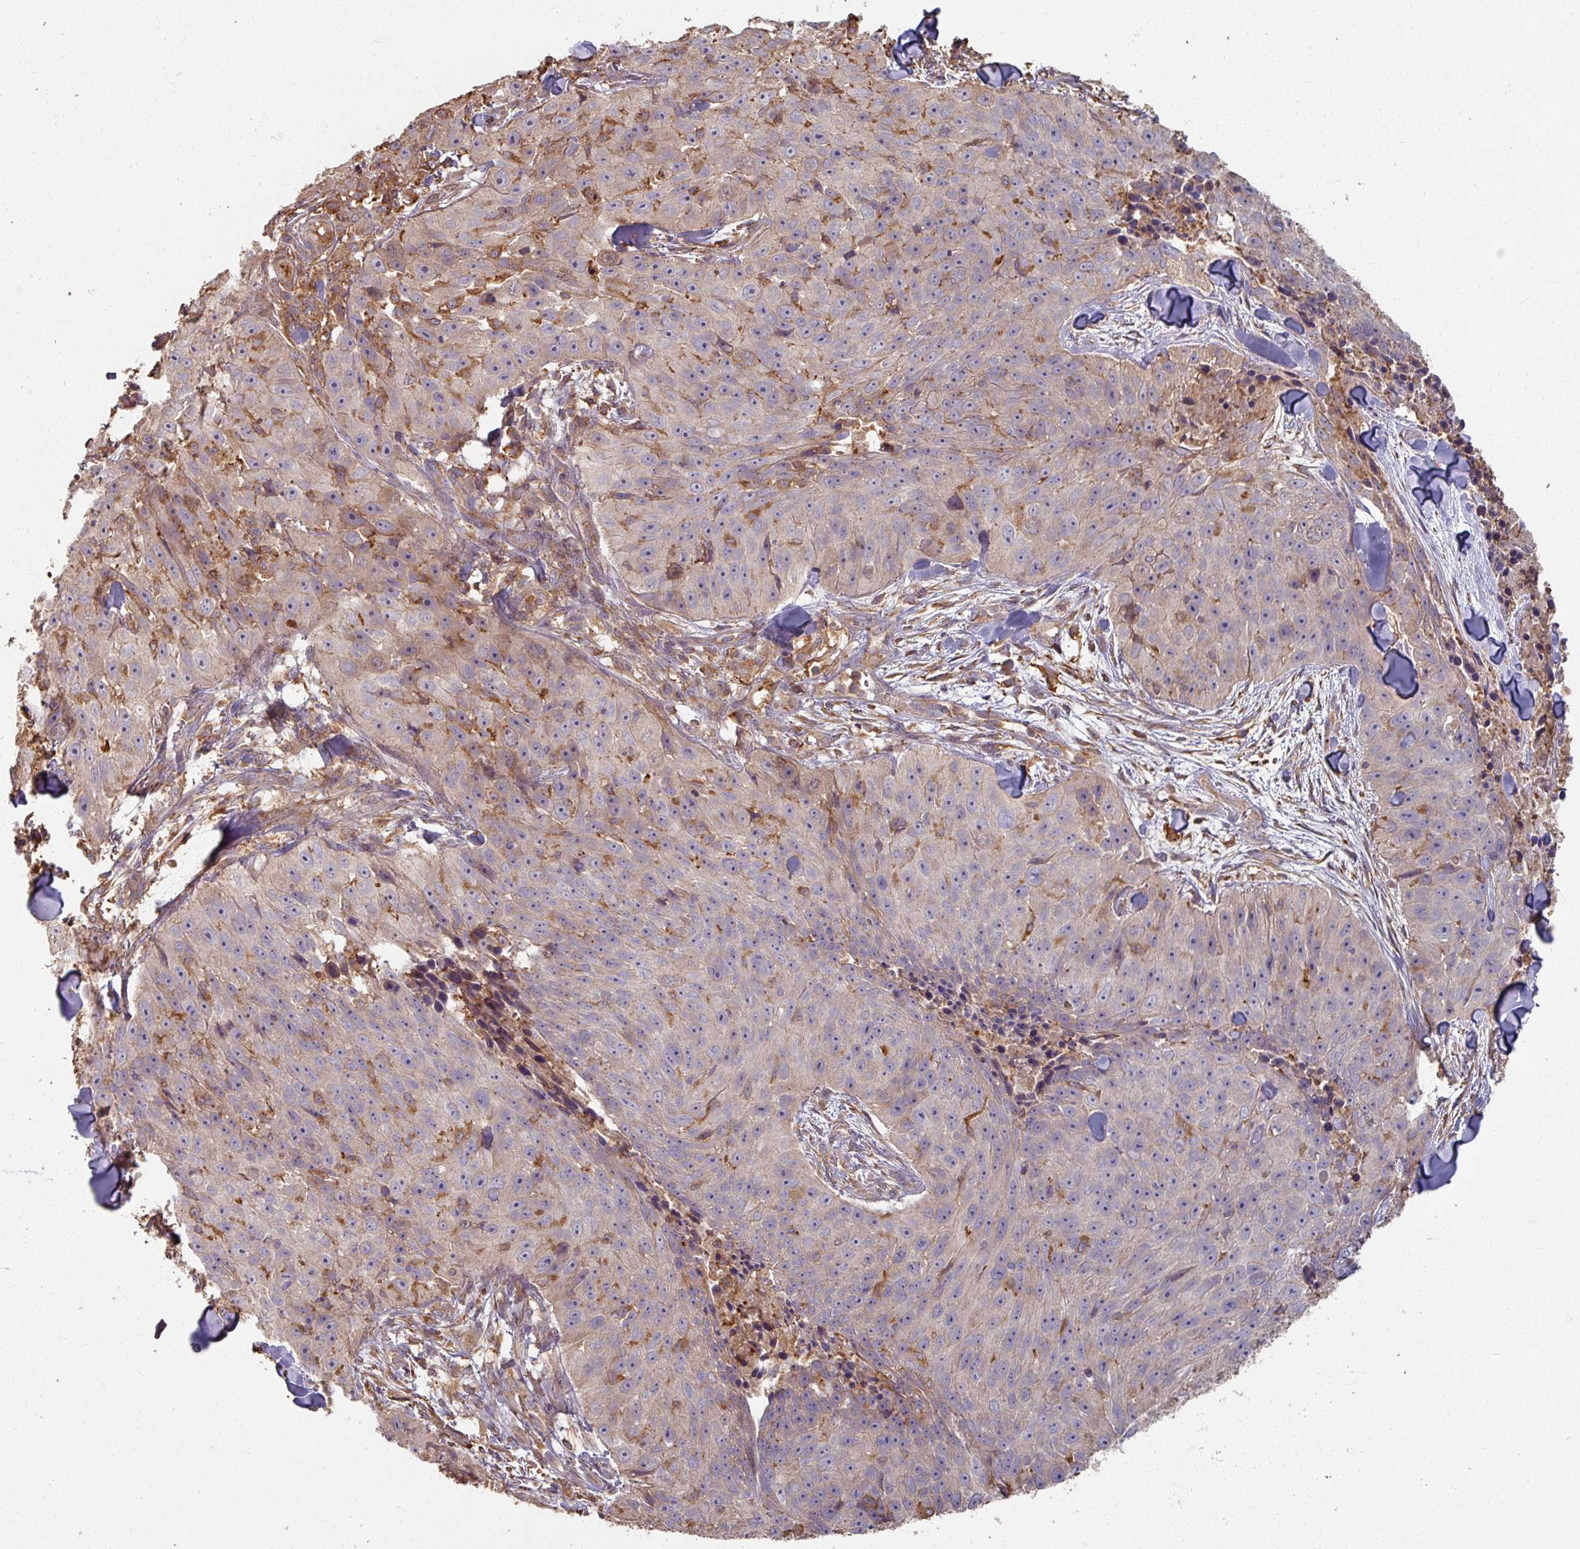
{"staining": {"intensity": "moderate", "quantity": "<25%", "location": "cytoplasmic/membranous"}, "tissue": "skin cancer", "cell_type": "Tumor cells", "image_type": "cancer", "snomed": [{"axis": "morphology", "description": "Squamous cell carcinoma, NOS"}, {"axis": "topography", "description": "Skin"}], "caption": "Moderate cytoplasmic/membranous staining for a protein is seen in about <25% of tumor cells of skin squamous cell carcinoma using immunohistochemistry.", "gene": "CCDC68", "patient": {"sex": "female", "age": 87}}